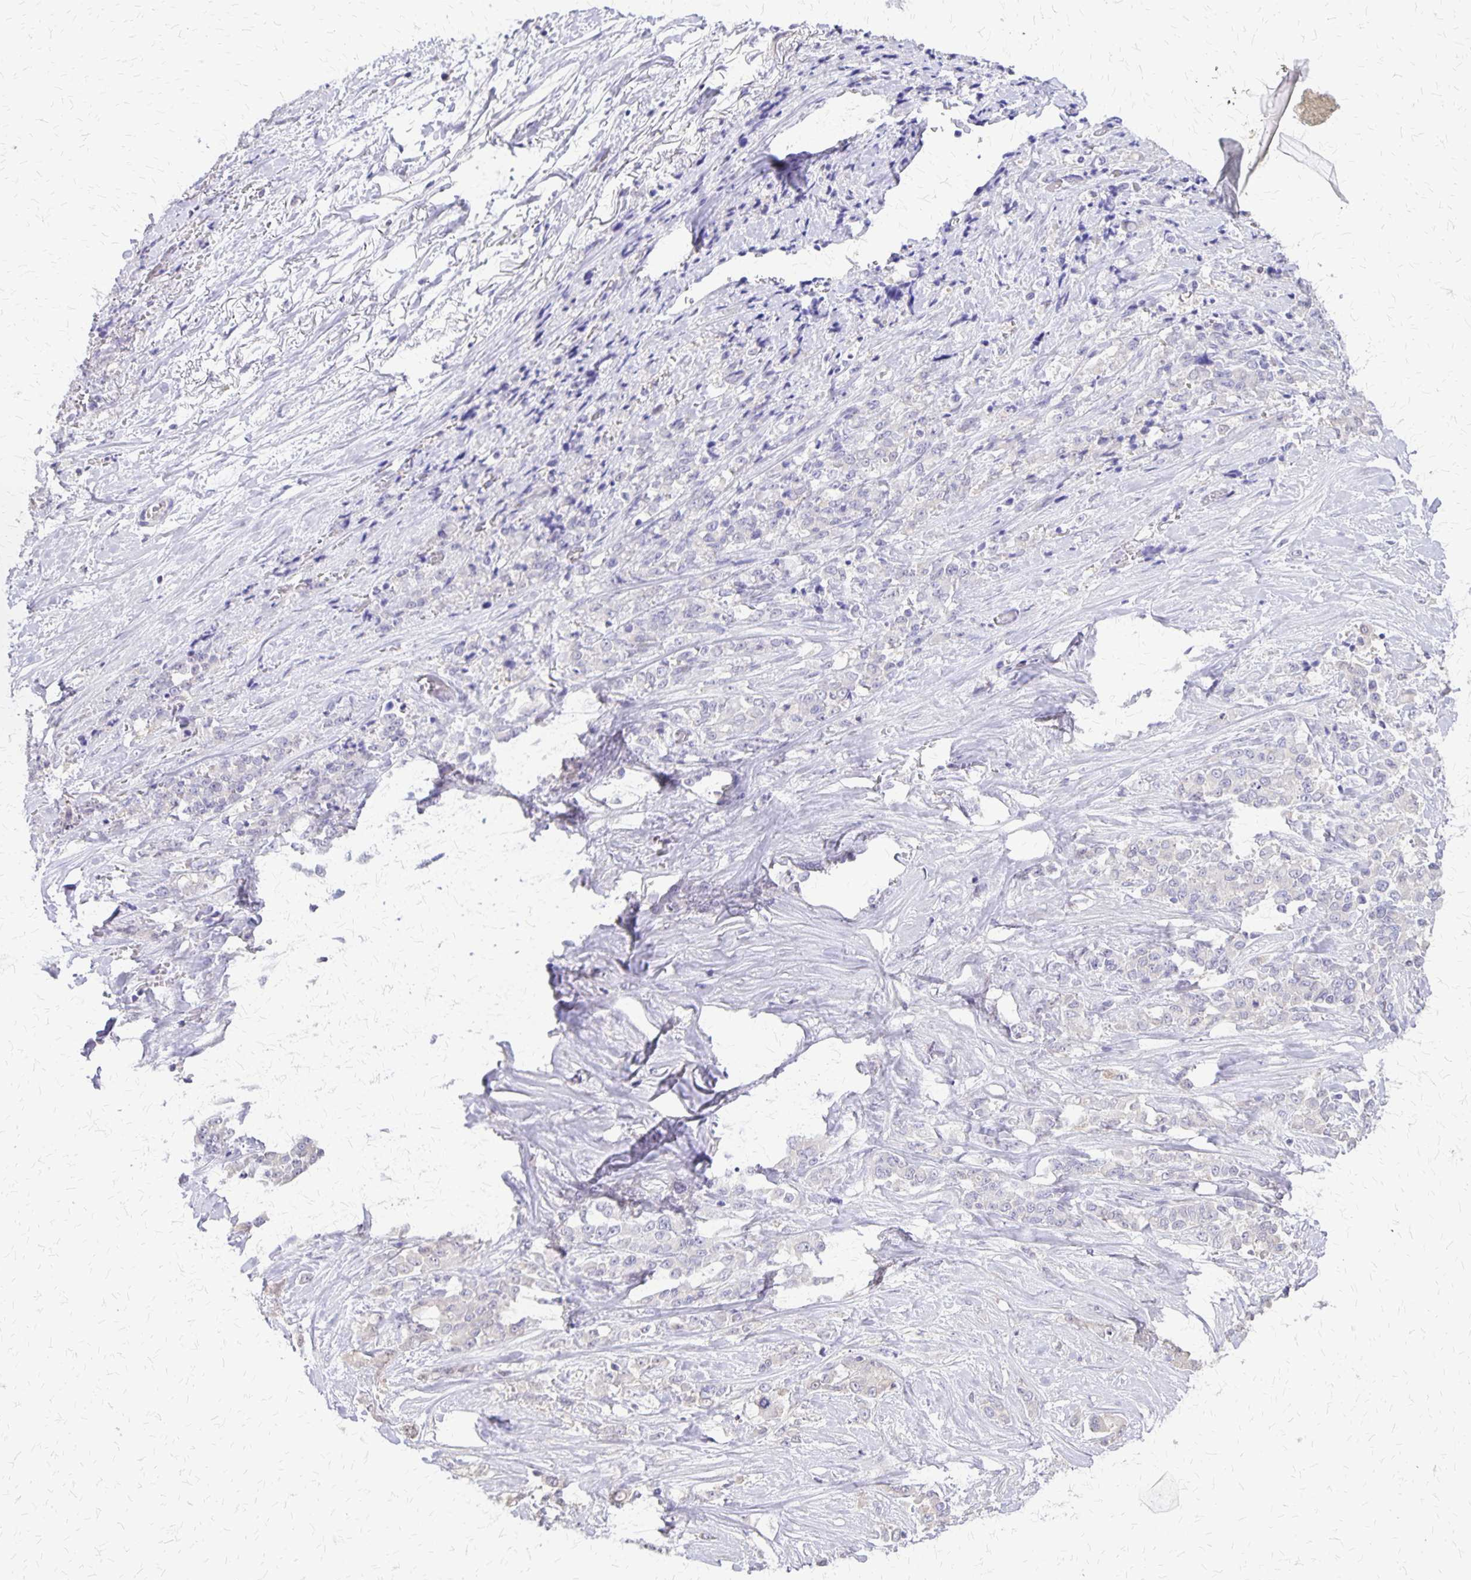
{"staining": {"intensity": "negative", "quantity": "none", "location": "none"}, "tissue": "stomach cancer", "cell_type": "Tumor cells", "image_type": "cancer", "snomed": [{"axis": "morphology", "description": "Adenocarcinoma, NOS"}, {"axis": "topography", "description": "Stomach"}], "caption": "Stomach cancer was stained to show a protein in brown. There is no significant positivity in tumor cells. (Stains: DAB immunohistochemistry with hematoxylin counter stain, Microscopy: brightfield microscopy at high magnification).", "gene": "SI", "patient": {"sex": "female", "age": 76}}